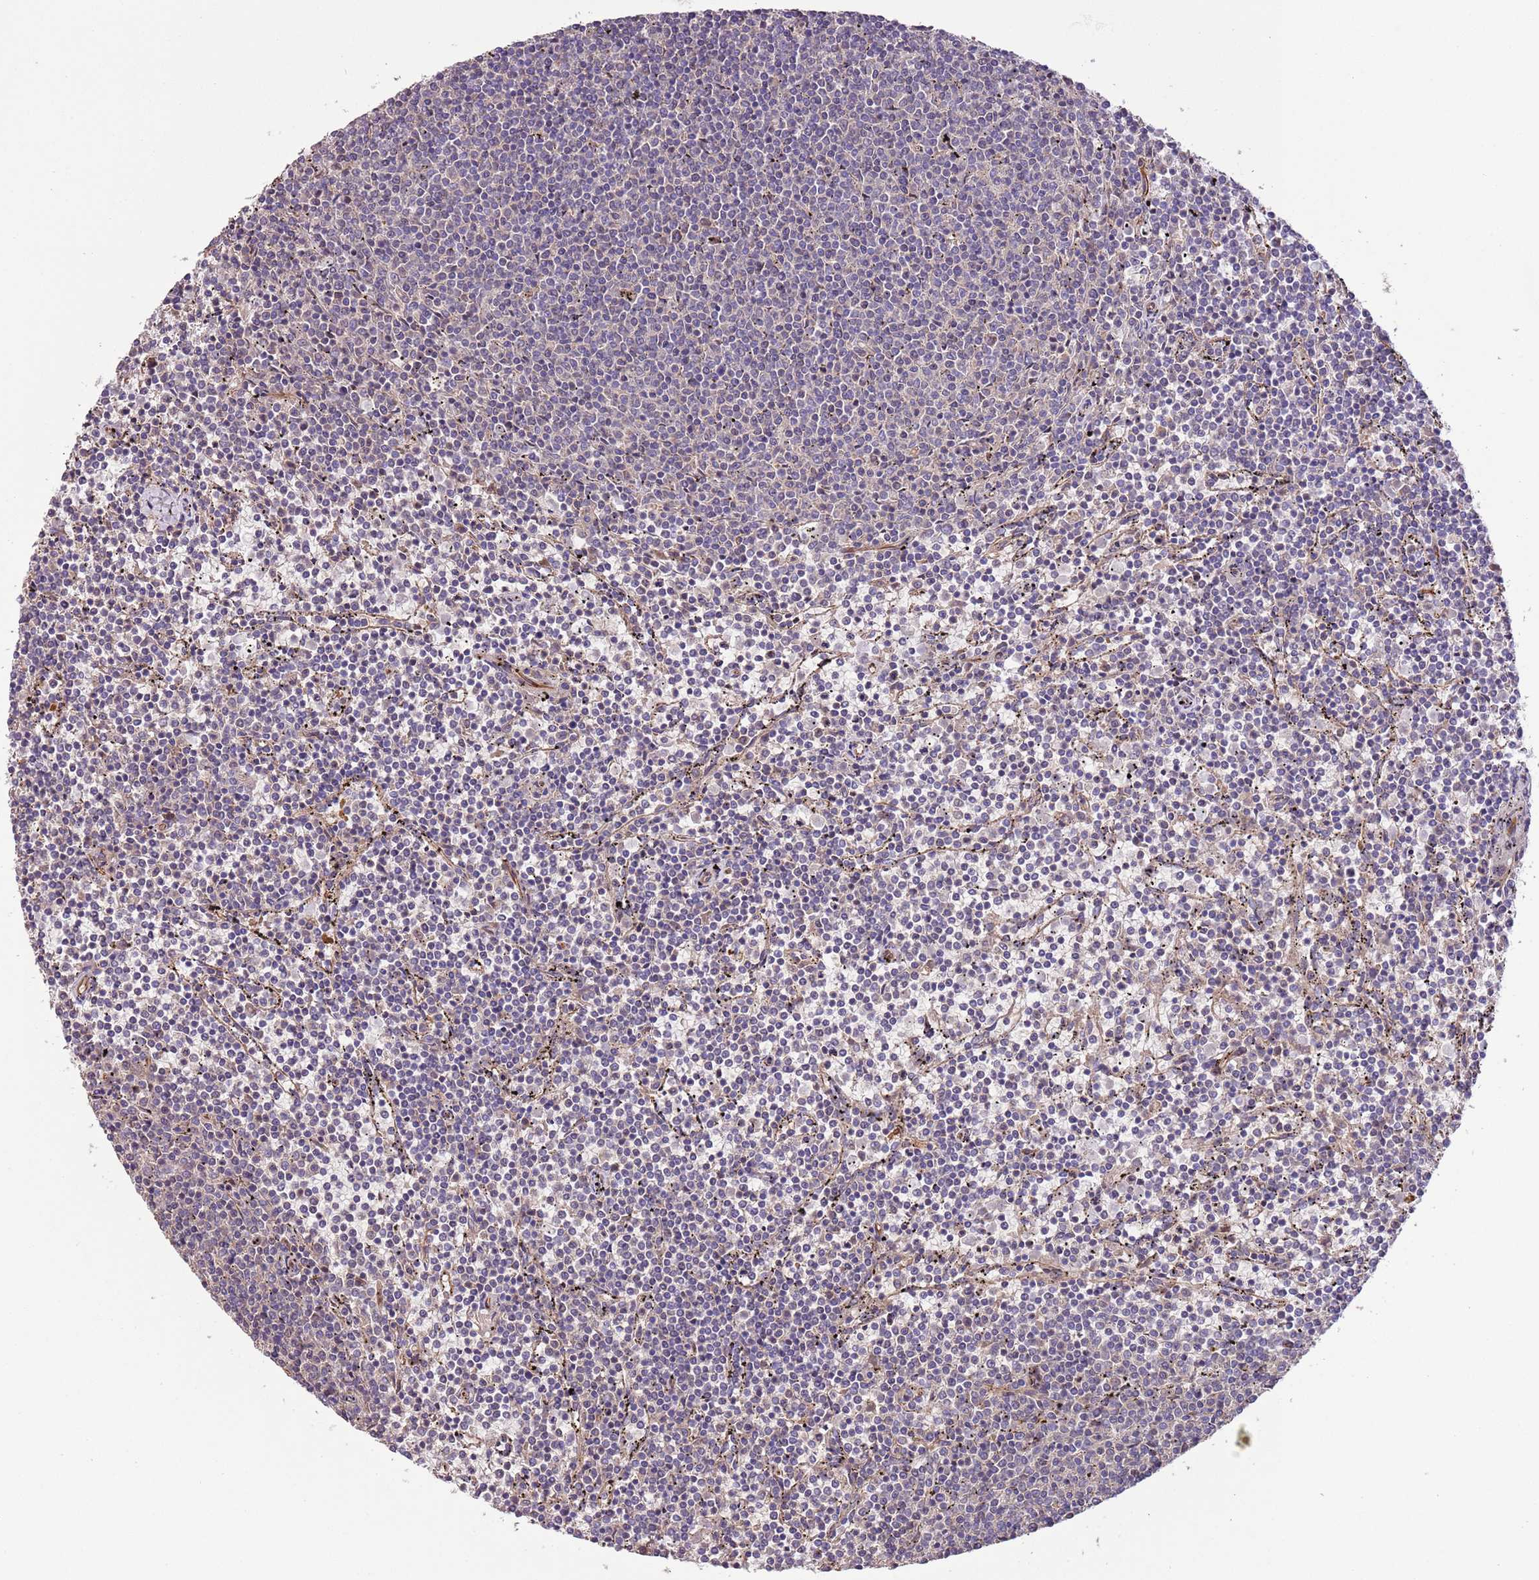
{"staining": {"intensity": "negative", "quantity": "none", "location": "none"}, "tissue": "lymphoma", "cell_type": "Tumor cells", "image_type": "cancer", "snomed": [{"axis": "morphology", "description": "Malignant lymphoma, non-Hodgkin's type, Low grade"}, {"axis": "topography", "description": "Spleen"}], "caption": "This is an IHC photomicrograph of lymphoma. There is no expression in tumor cells.", "gene": "FAM89B", "patient": {"sex": "female", "age": 50}}